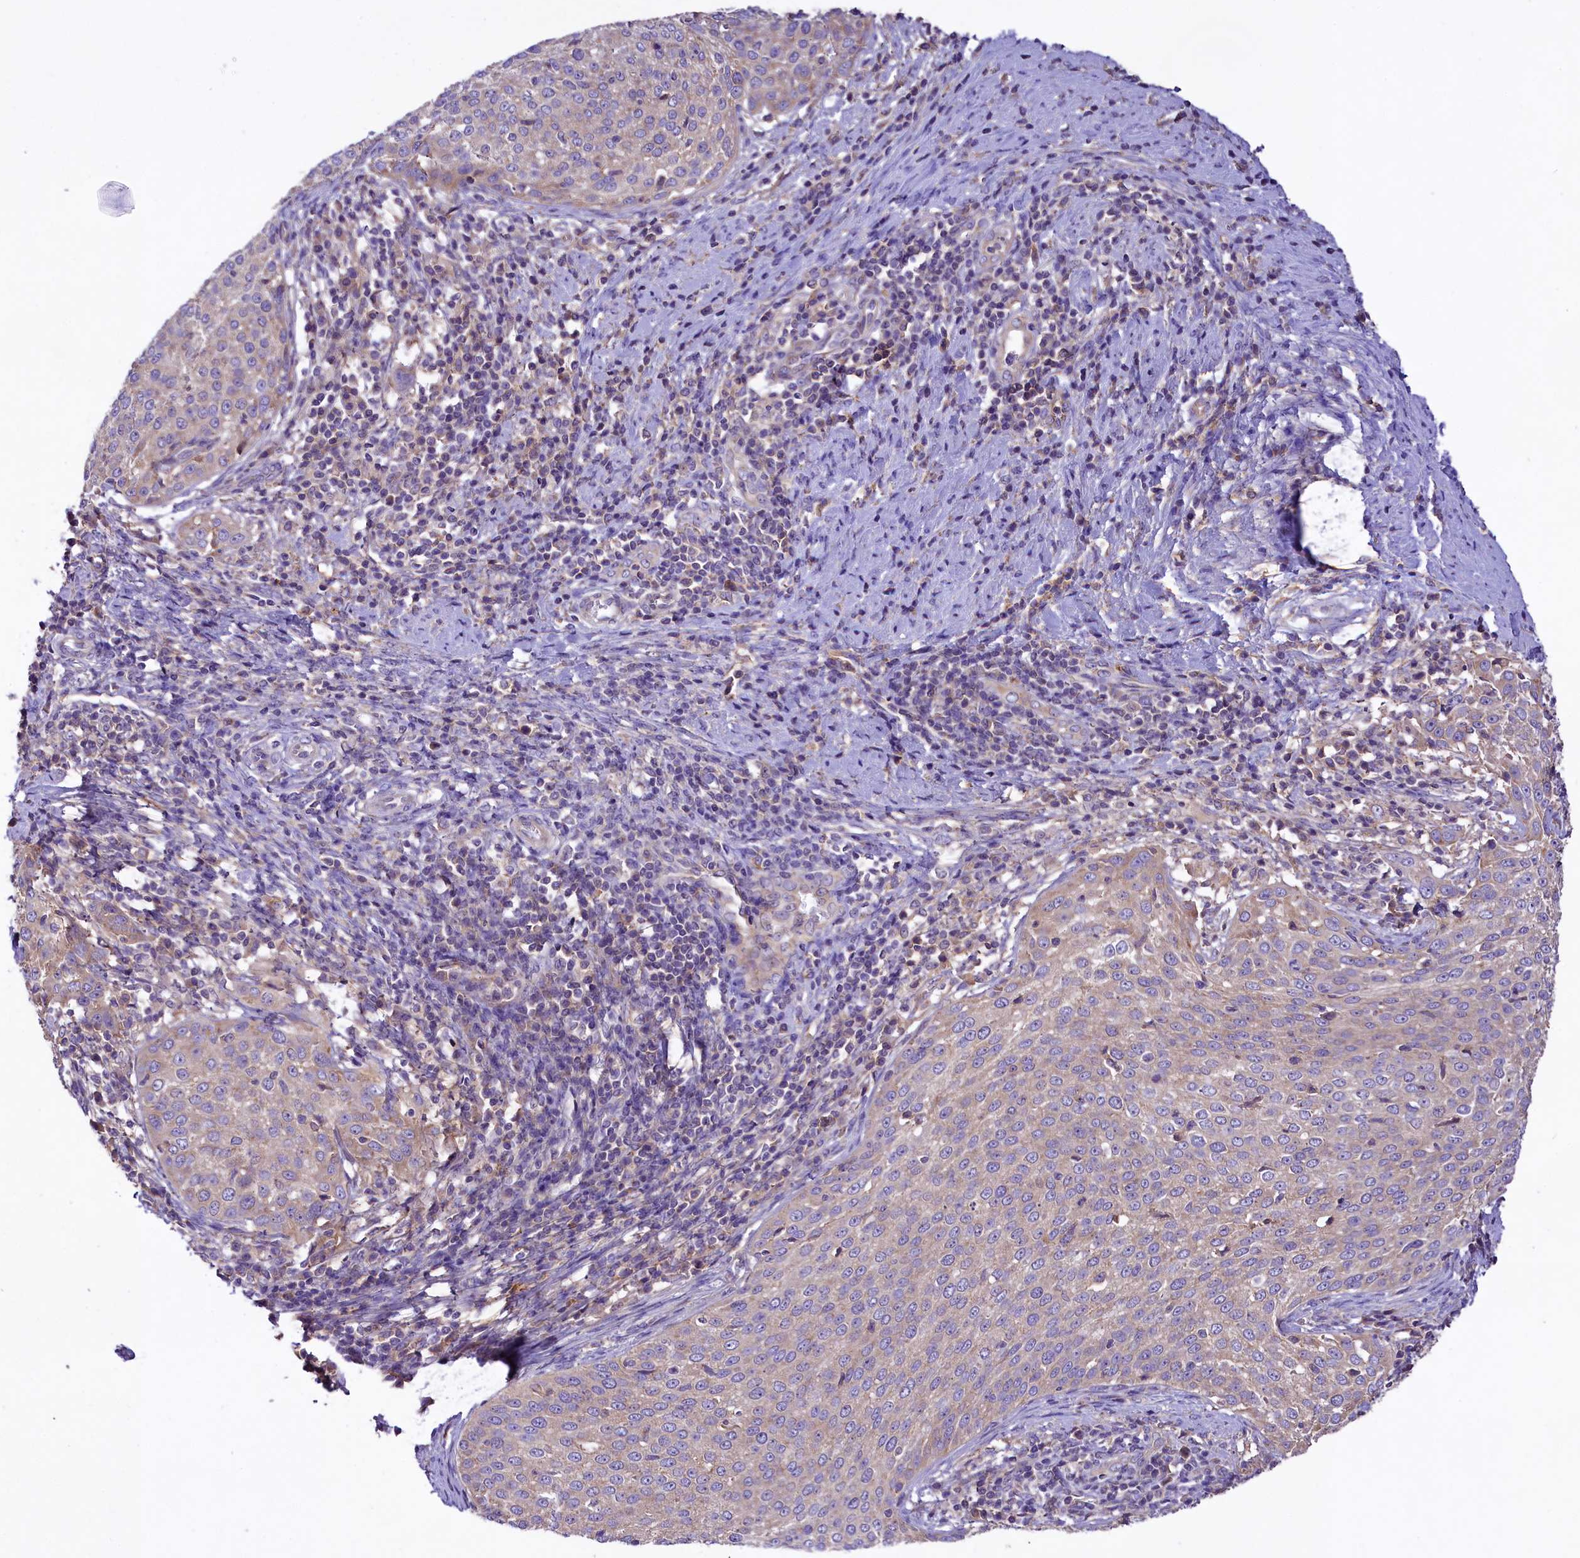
{"staining": {"intensity": "negative", "quantity": "none", "location": "none"}, "tissue": "cervical cancer", "cell_type": "Tumor cells", "image_type": "cancer", "snomed": [{"axis": "morphology", "description": "Squamous cell carcinoma, NOS"}, {"axis": "topography", "description": "Cervix"}], "caption": "Tumor cells show no significant positivity in cervical cancer. Brightfield microscopy of IHC stained with DAB (3,3'-diaminobenzidine) (brown) and hematoxylin (blue), captured at high magnification.", "gene": "PEMT", "patient": {"sex": "female", "age": 57}}